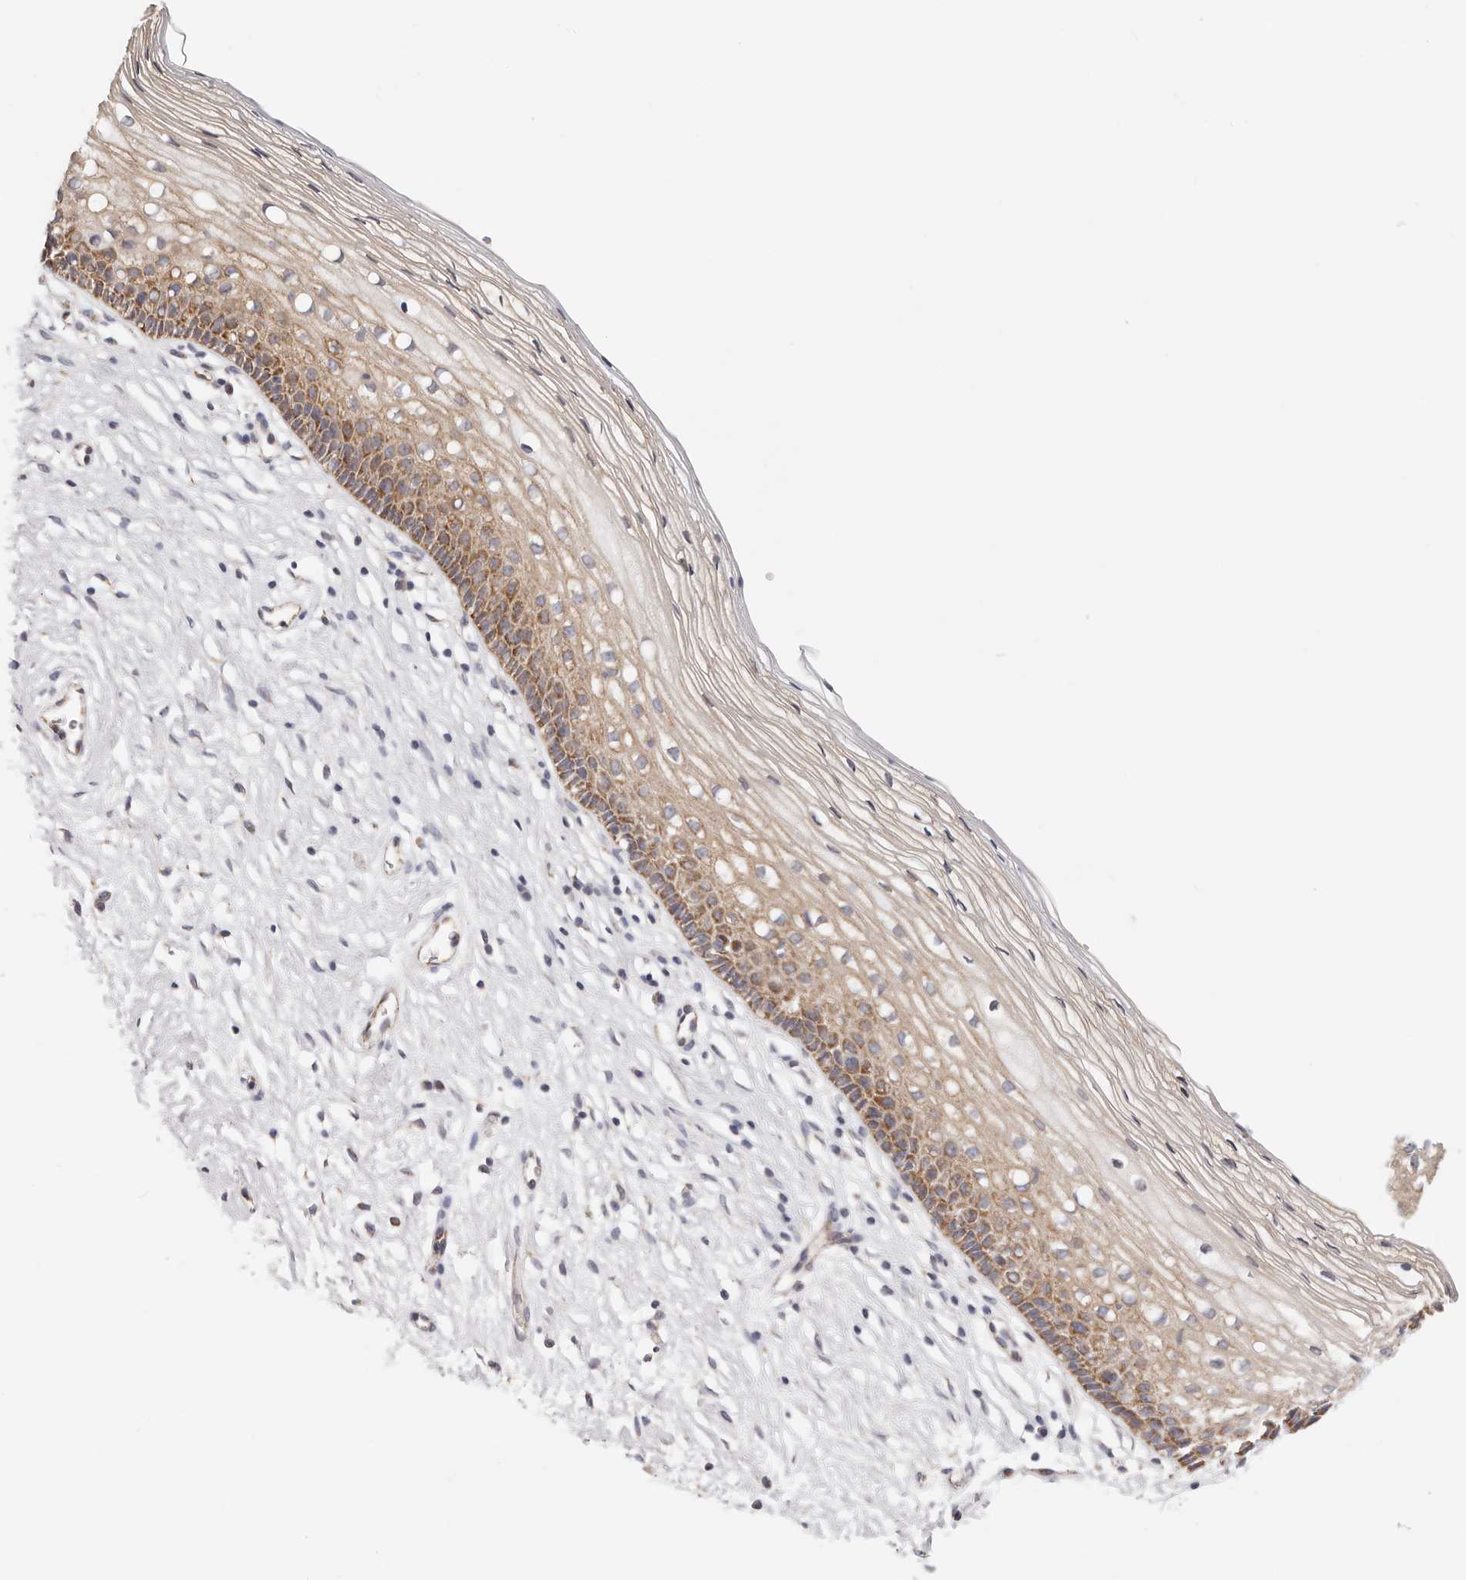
{"staining": {"intensity": "weak", "quantity": "25%-75%", "location": "cytoplasmic/membranous"}, "tissue": "cervix", "cell_type": "Glandular cells", "image_type": "normal", "snomed": [{"axis": "morphology", "description": "Normal tissue, NOS"}, {"axis": "topography", "description": "Cervix"}], "caption": "Normal cervix exhibits weak cytoplasmic/membranous staining in about 25%-75% of glandular cells, visualized by immunohistochemistry.", "gene": "AFDN", "patient": {"sex": "female", "age": 27}}